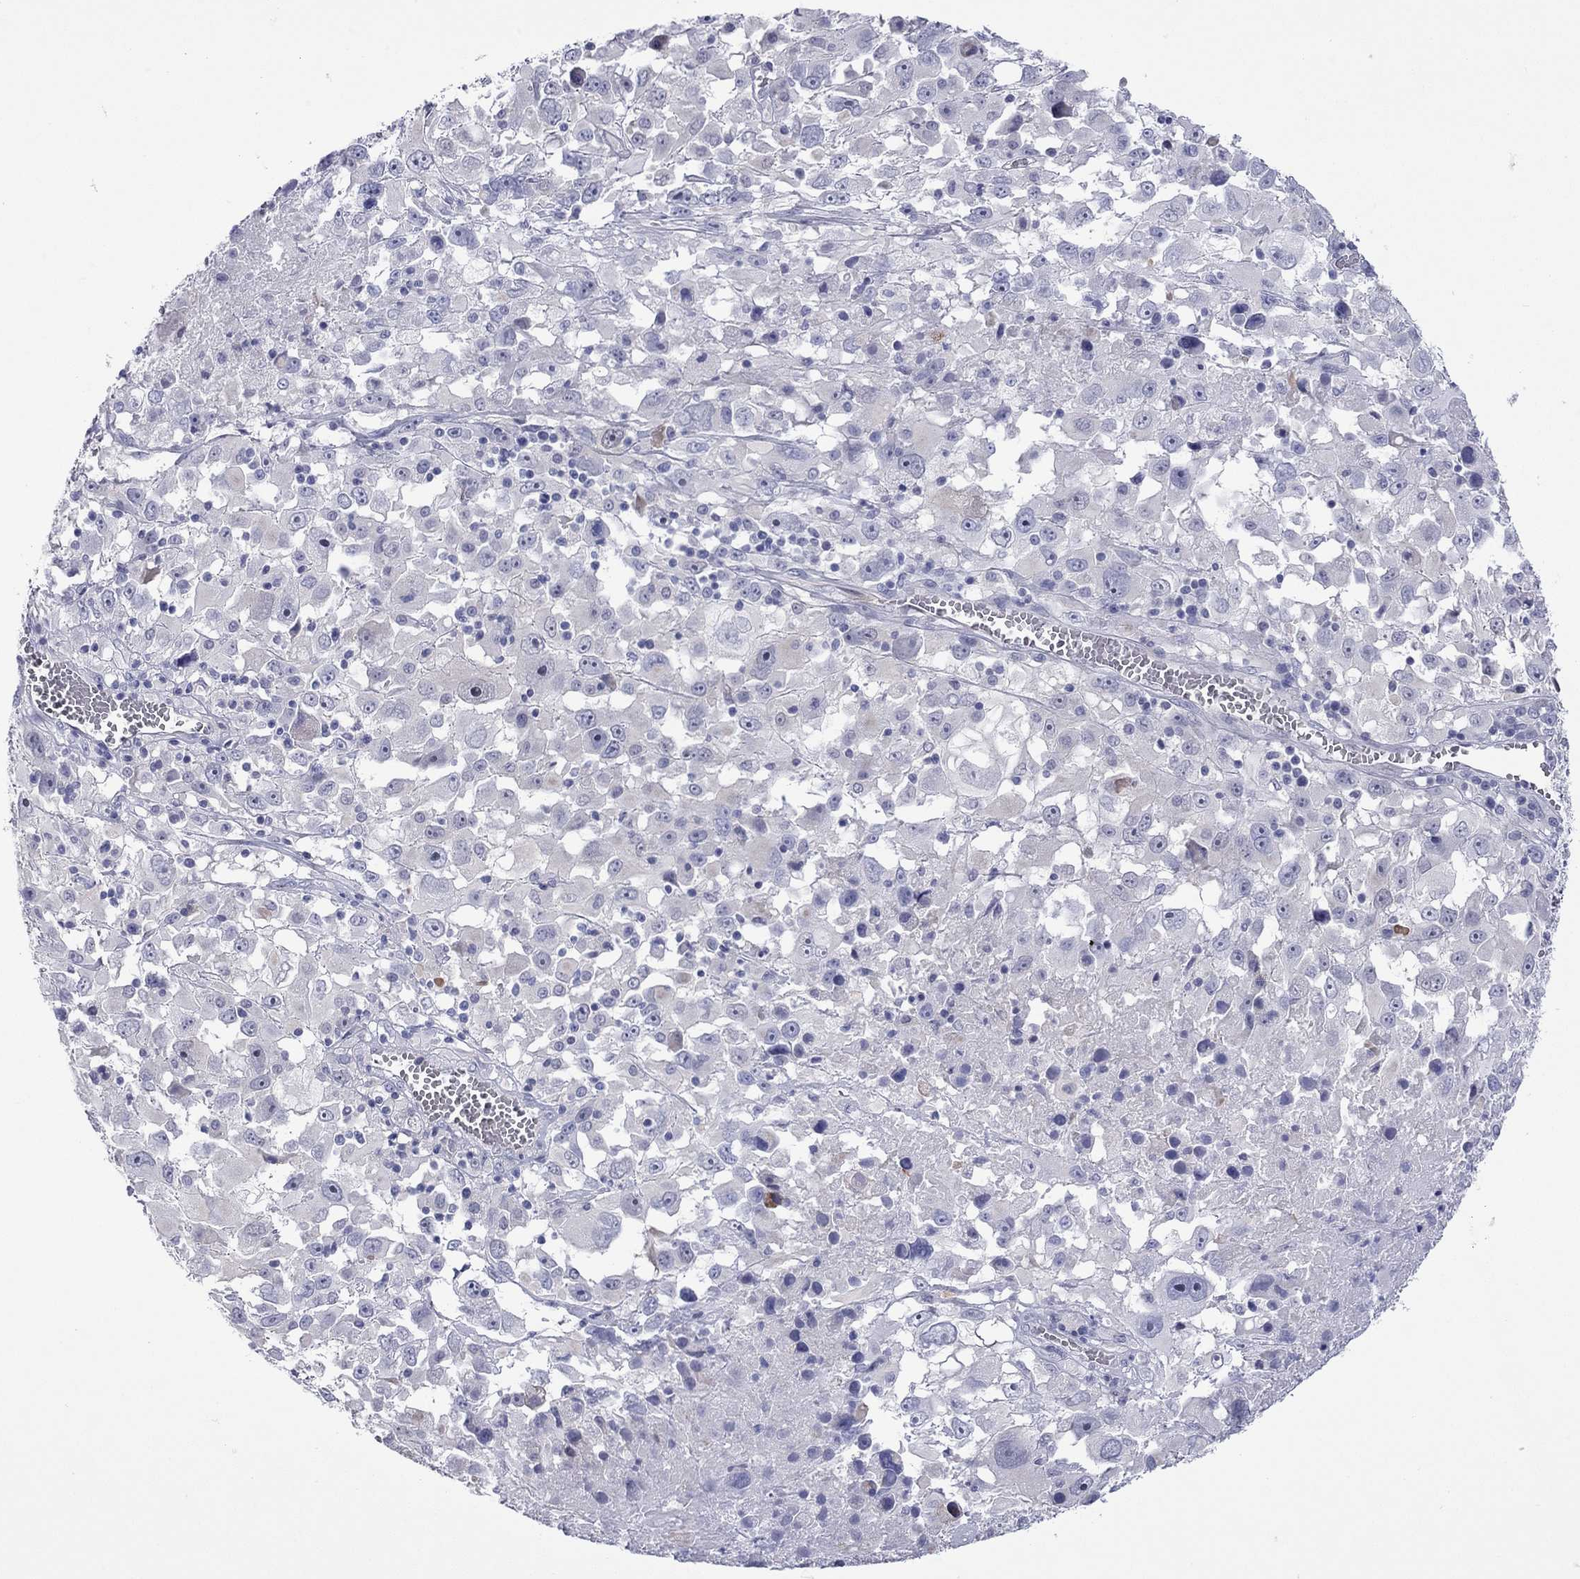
{"staining": {"intensity": "negative", "quantity": "none", "location": "none"}, "tissue": "melanoma", "cell_type": "Tumor cells", "image_type": "cancer", "snomed": [{"axis": "morphology", "description": "Malignant melanoma, Metastatic site"}, {"axis": "topography", "description": "Soft tissue"}], "caption": "IHC of human malignant melanoma (metastatic site) demonstrates no positivity in tumor cells.", "gene": "CTNNBIP1", "patient": {"sex": "male", "age": 50}}